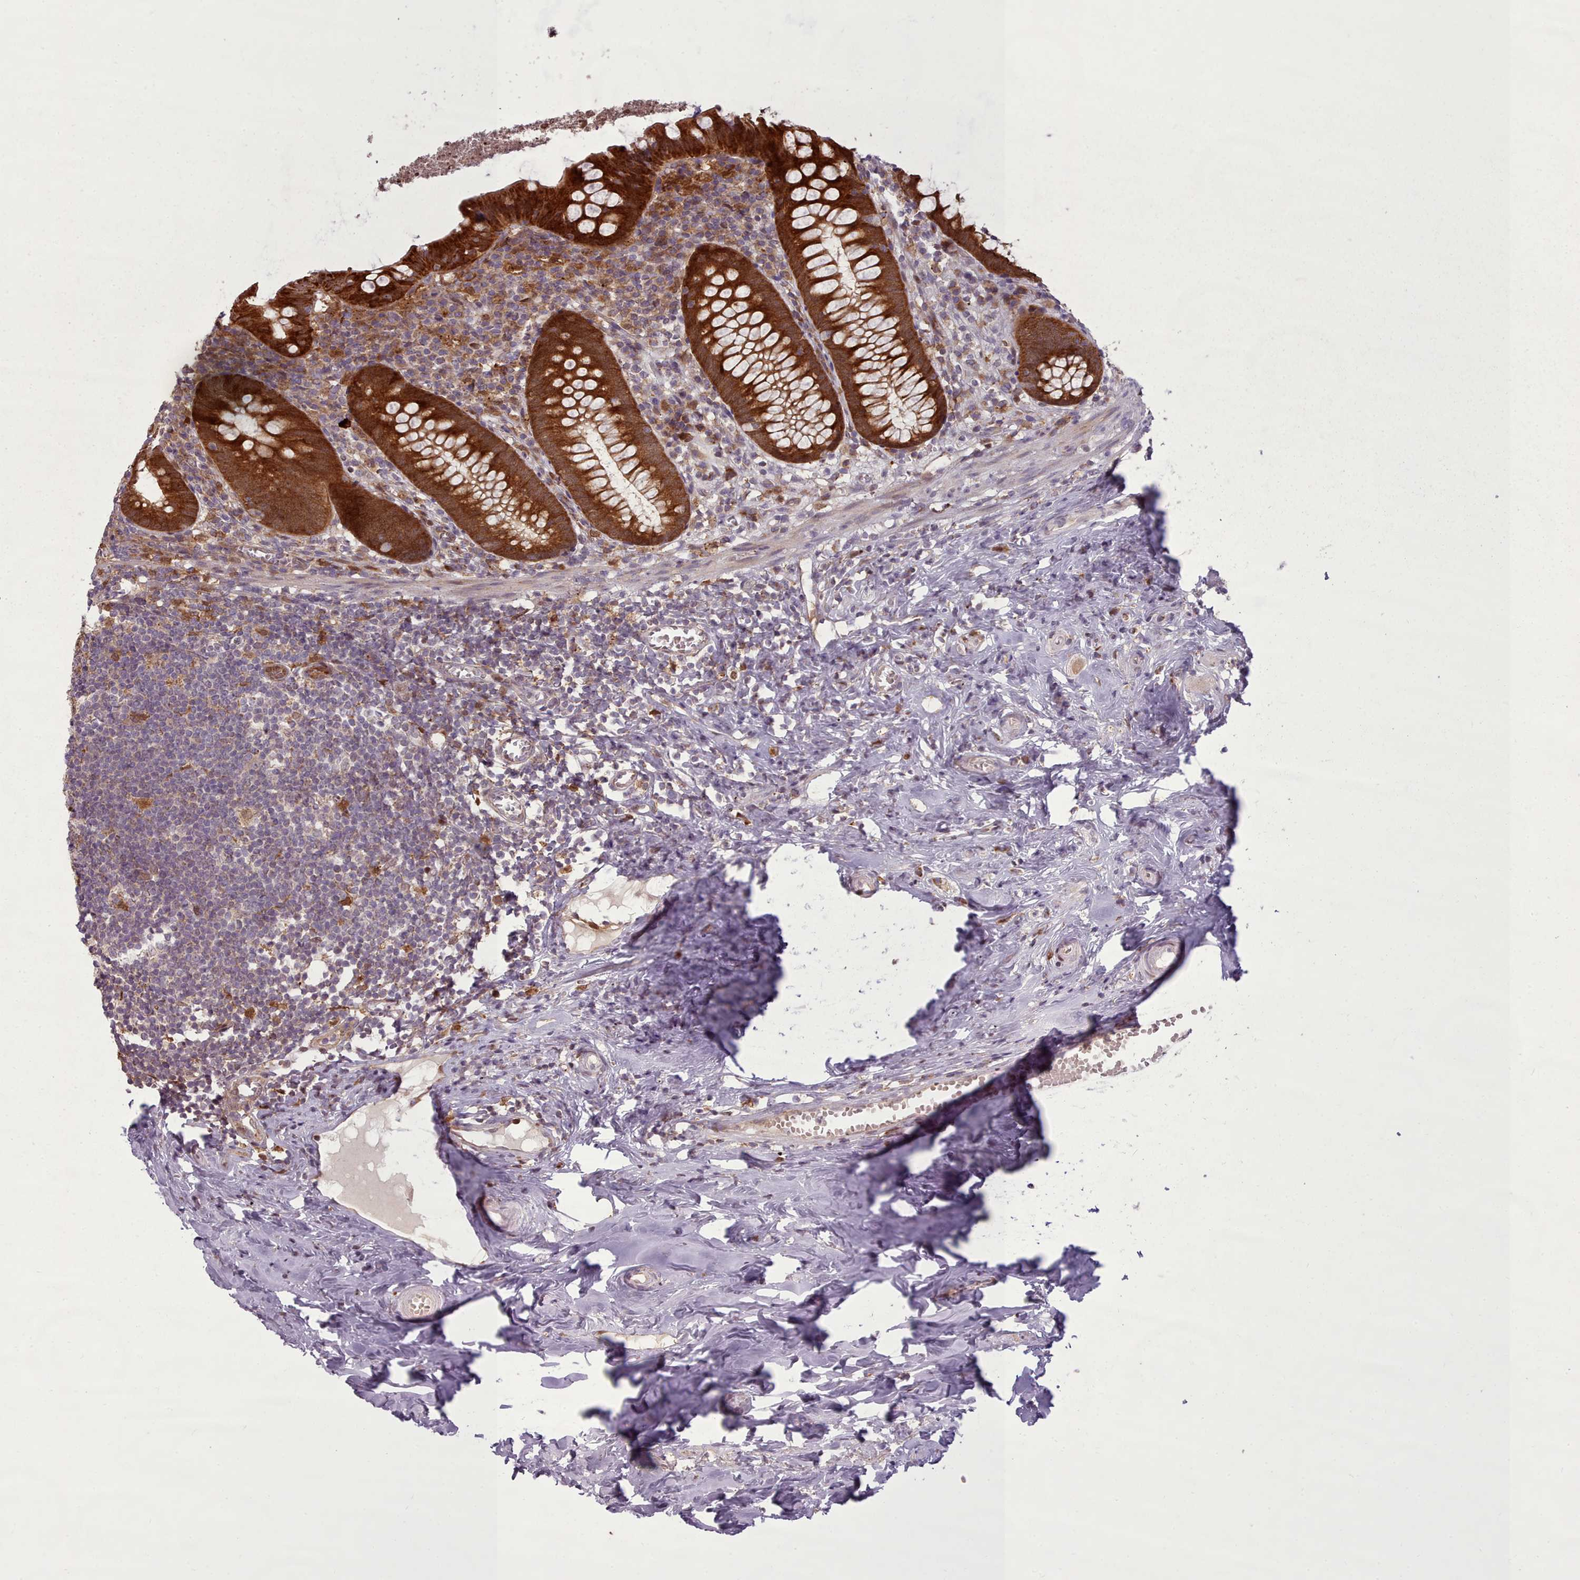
{"staining": {"intensity": "strong", "quantity": ">75%", "location": "cytoplasmic/membranous"}, "tissue": "appendix", "cell_type": "Glandular cells", "image_type": "normal", "snomed": [{"axis": "morphology", "description": "Normal tissue, NOS"}, {"axis": "topography", "description": "Appendix"}], "caption": "Benign appendix shows strong cytoplasmic/membranous positivity in approximately >75% of glandular cells, visualized by immunohistochemistry. (DAB (3,3'-diaminobenzidine) IHC, brown staining for protein, blue staining for nuclei).", "gene": "LGALS9B", "patient": {"sex": "female", "age": 51}}